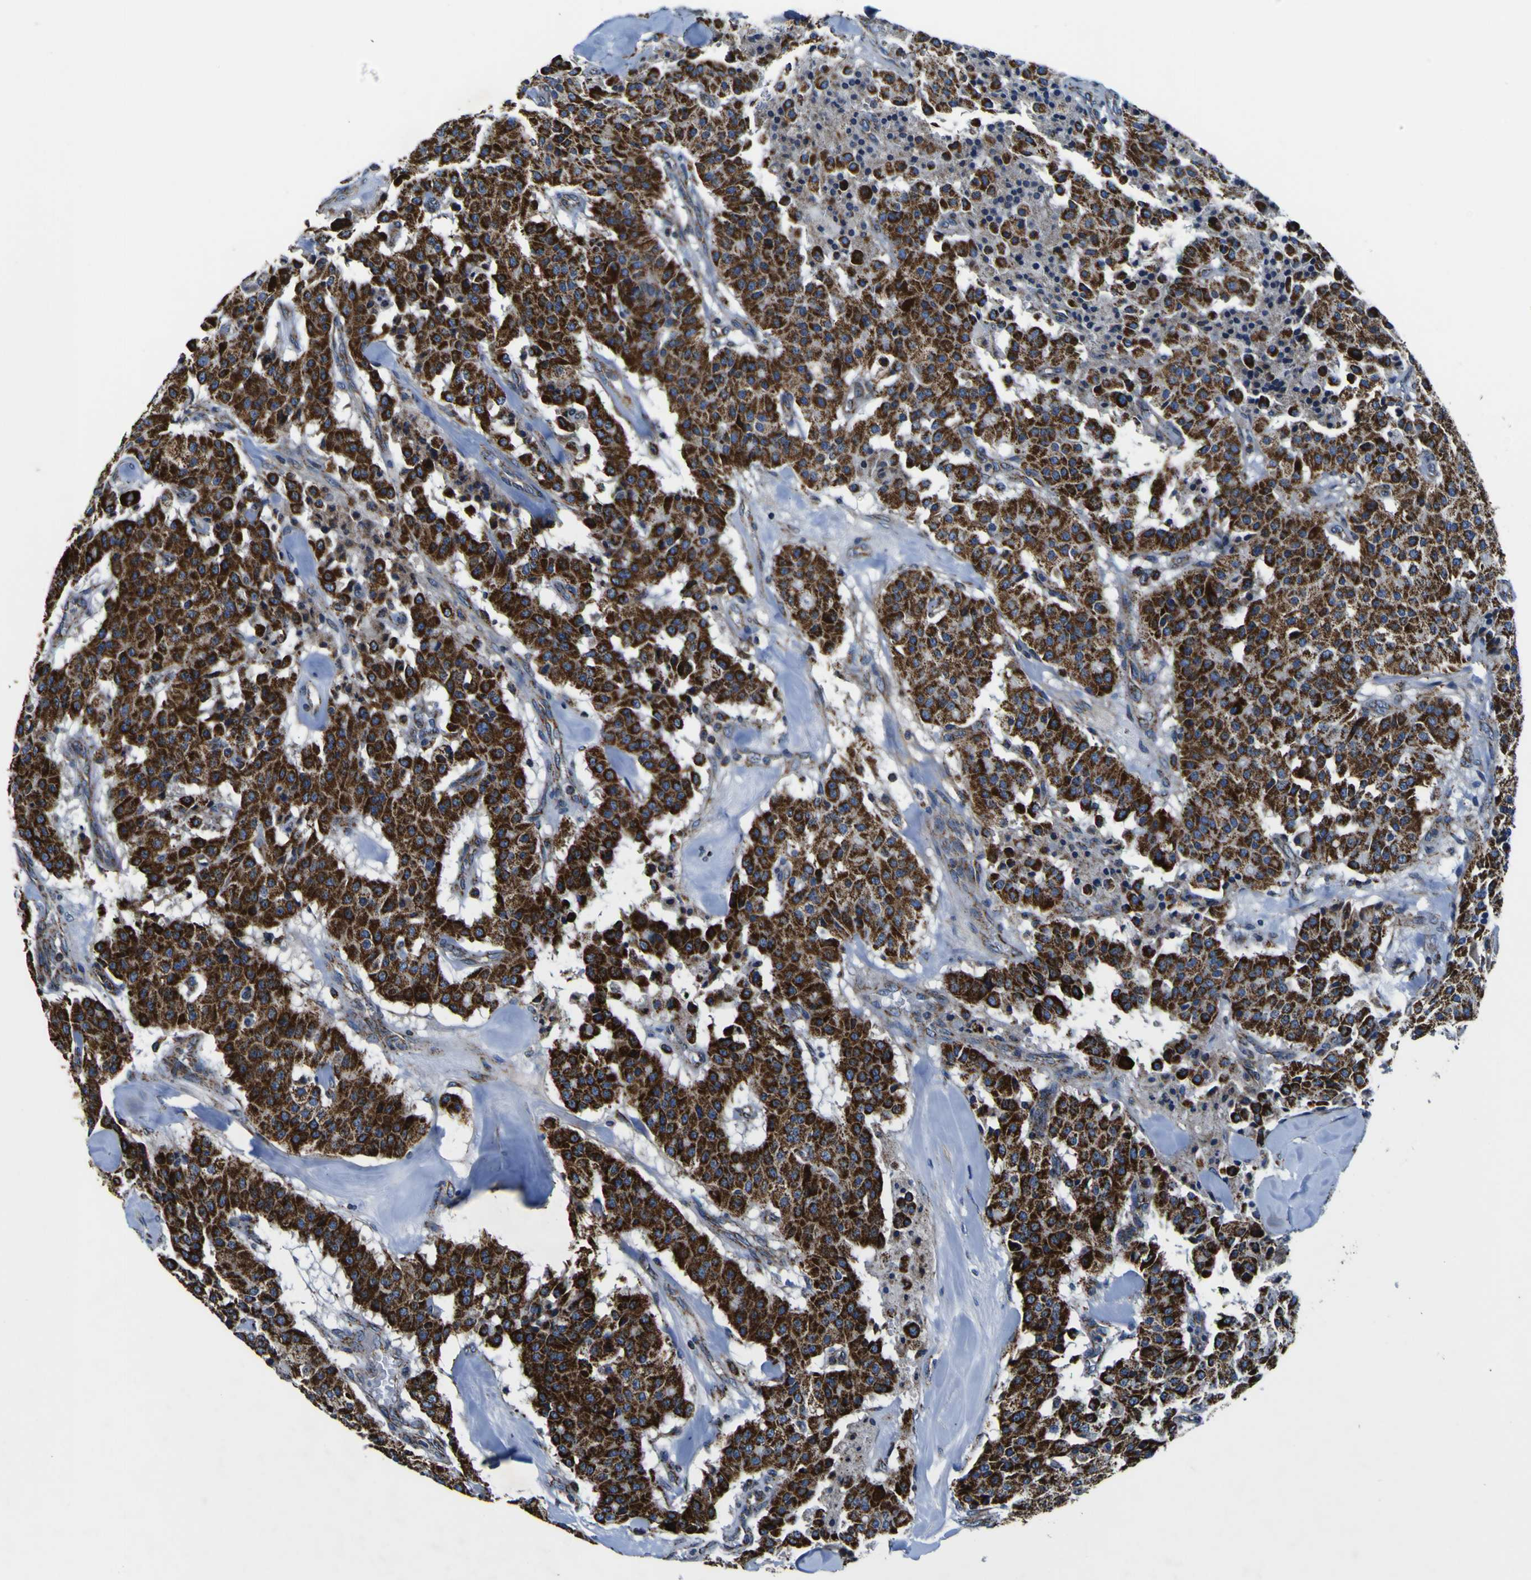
{"staining": {"intensity": "strong", "quantity": ">75%", "location": "cytoplasmic/membranous"}, "tissue": "carcinoid", "cell_type": "Tumor cells", "image_type": "cancer", "snomed": [{"axis": "morphology", "description": "Carcinoid, malignant, NOS"}, {"axis": "topography", "description": "Lung"}], "caption": "Strong cytoplasmic/membranous staining is seen in about >75% of tumor cells in malignant carcinoid.", "gene": "PTRH2", "patient": {"sex": "male", "age": 30}}